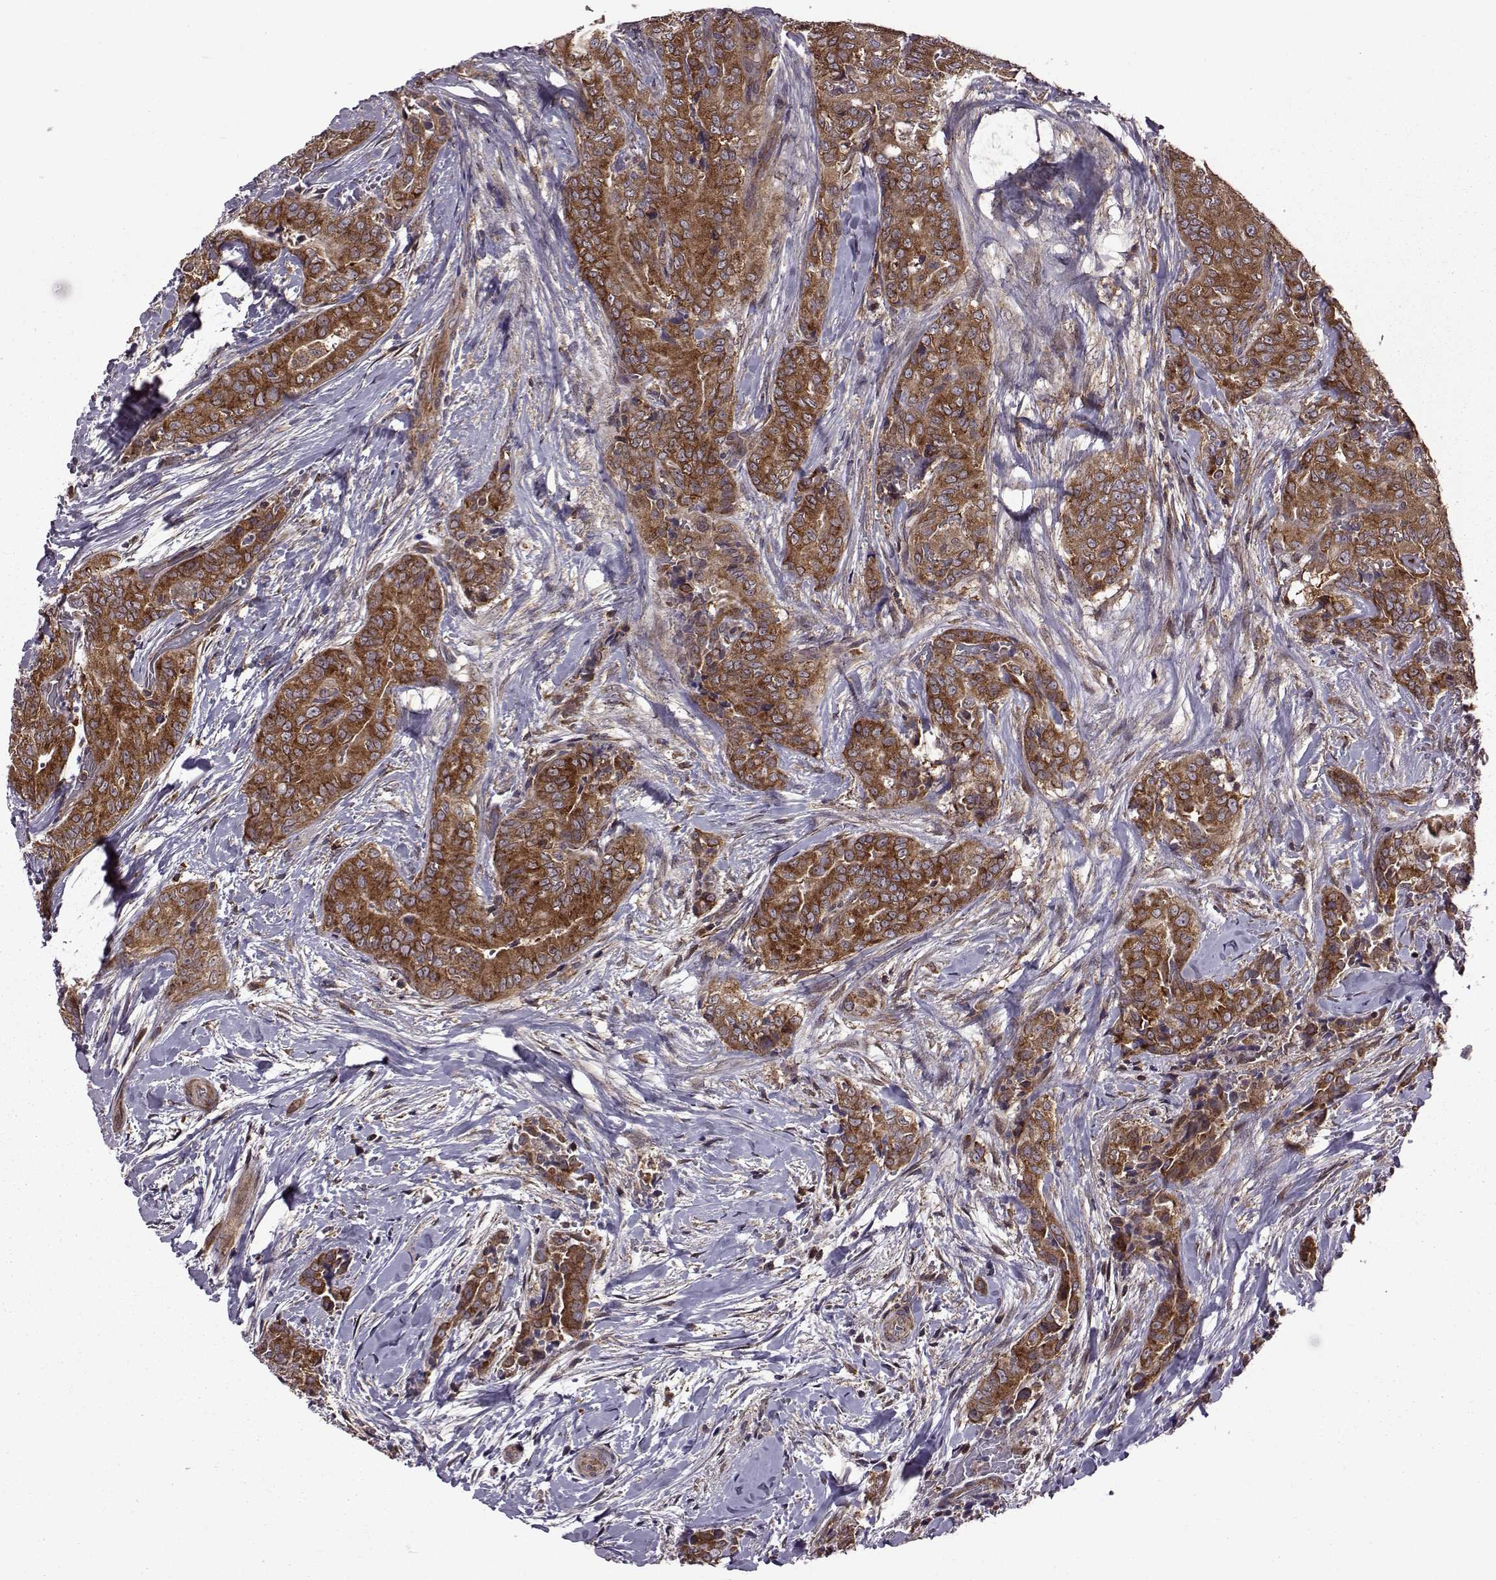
{"staining": {"intensity": "strong", "quantity": ">75%", "location": "cytoplasmic/membranous"}, "tissue": "thyroid cancer", "cell_type": "Tumor cells", "image_type": "cancer", "snomed": [{"axis": "morphology", "description": "Papillary adenocarcinoma, NOS"}, {"axis": "topography", "description": "Thyroid gland"}], "caption": "Thyroid cancer (papillary adenocarcinoma) stained for a protein demonstrates strong cytoplasmic/membranous positivity in tumor cells. (Stains: DAB in brown, nuclei in blue, Microscopy: brightfield microscopy at high magnification).", "gene": "URI1", "patient": {"sex": "male", "age": 61}}